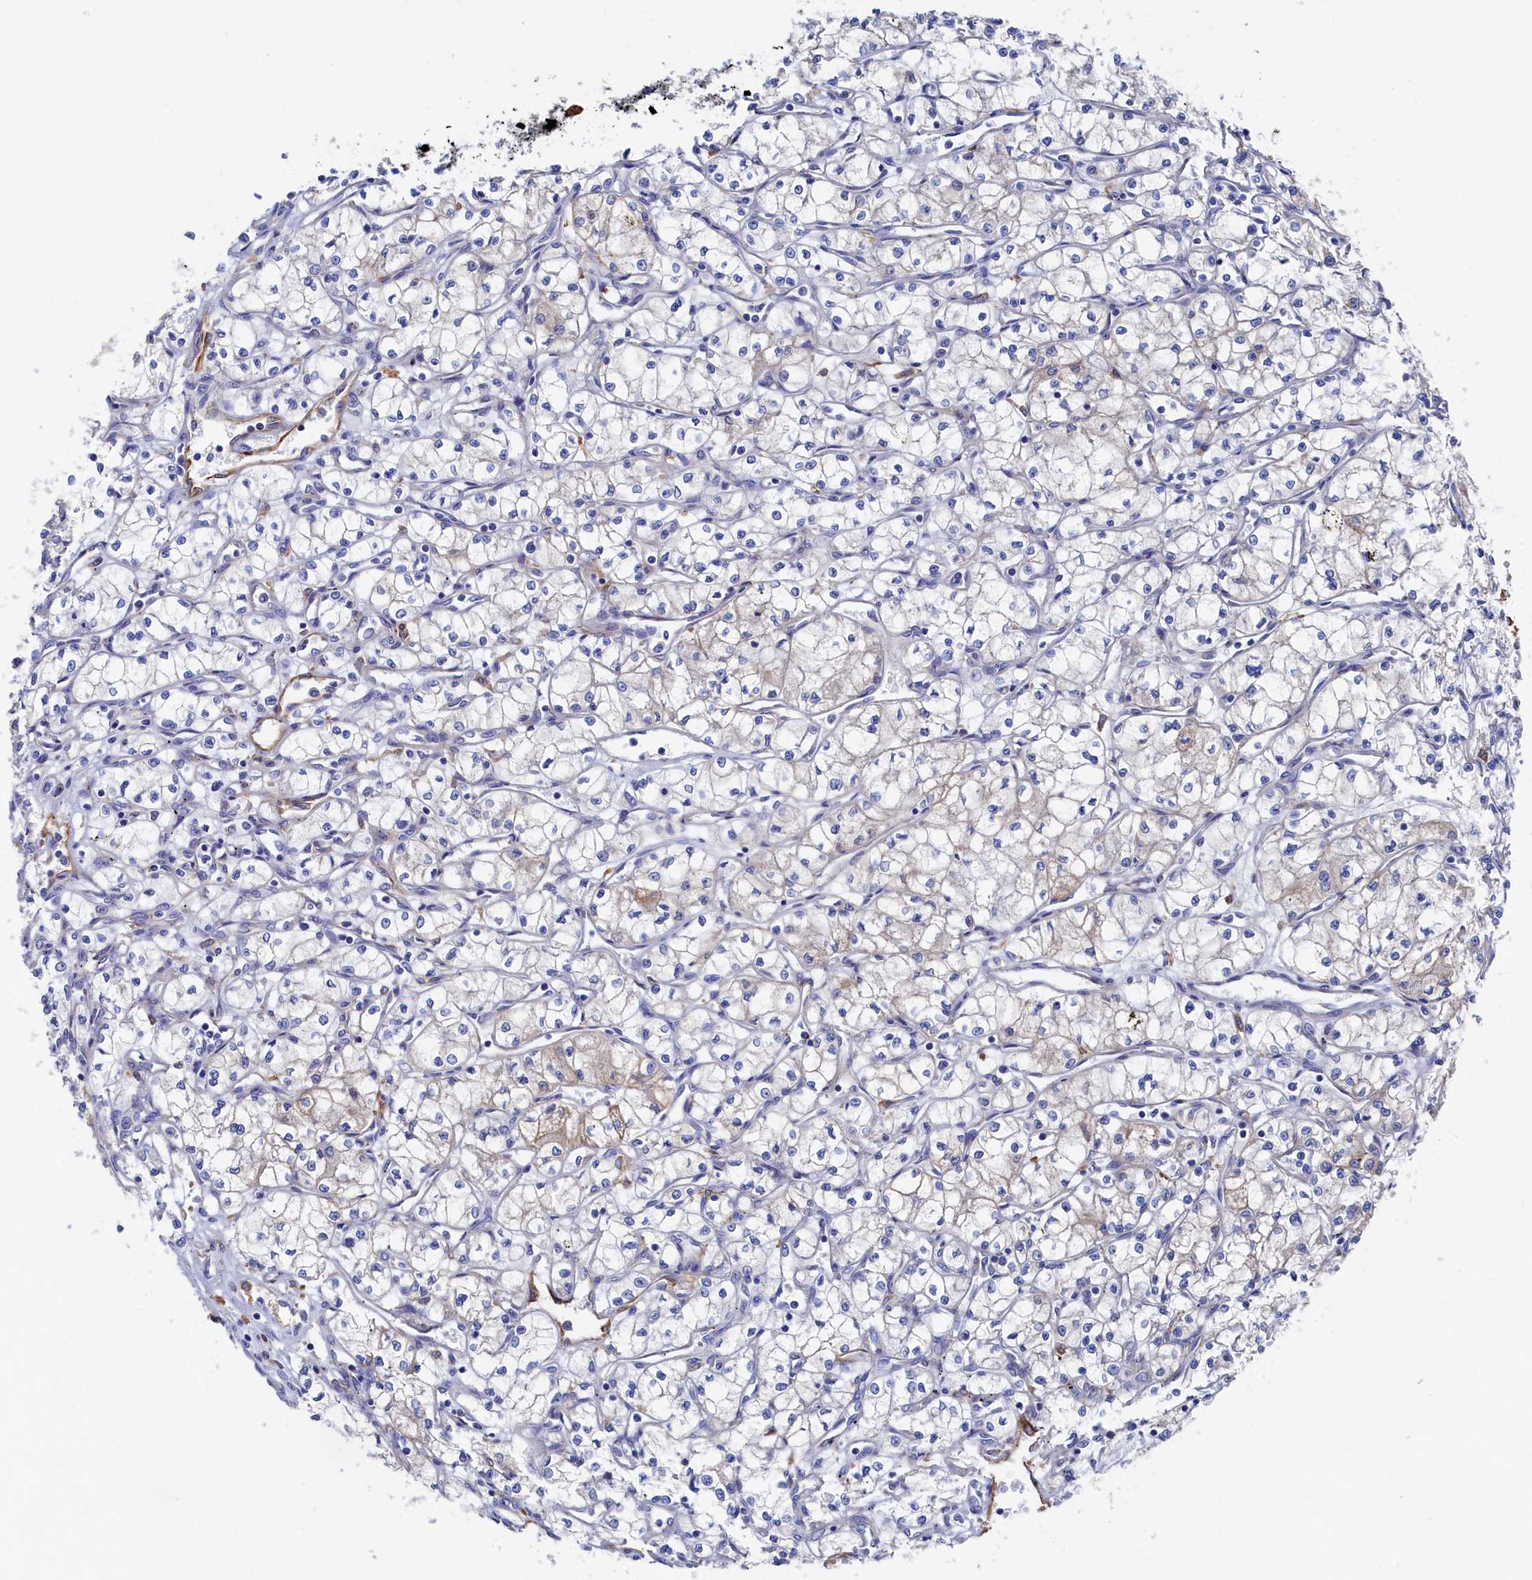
{"staining": {"intensity": "negative", "quantity": "none", "location": "none"}, "tissue": "renal cancer", "cell_type": "Tumor cells", "image_type": "cancer", "snomed": [{"axis": "morphology", "description": "Adenocarcinoma, NOS"}, {"axis": "topography", "description": "Kidney"}], "caption": "High power microscopy photomicrograph of an IHC photomicrograph of adenocarcinoma (renal), revealing no significant expression in tumor cells.", "gene": "C12orf73", "patient": {"sex": "male", "age": 59}}